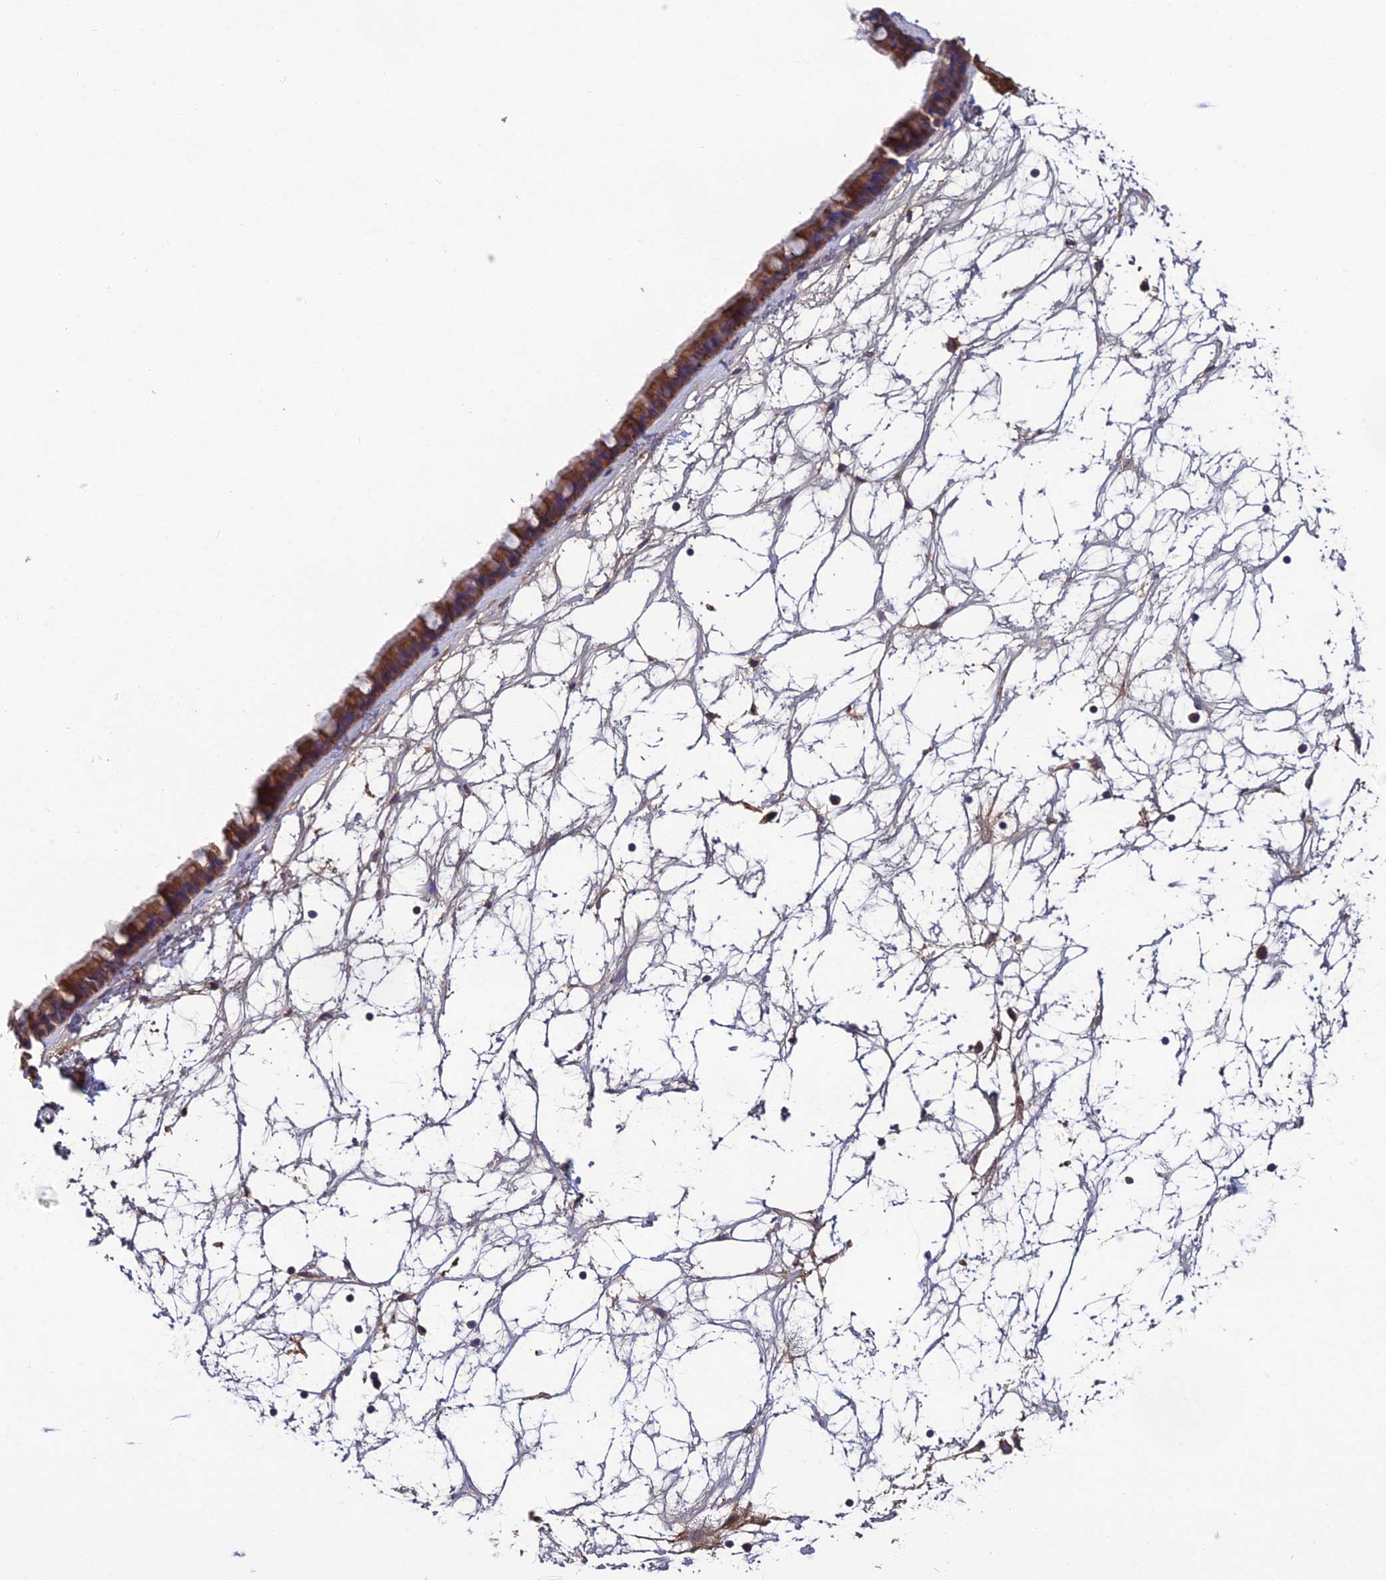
{"staining": {"intensity": "moderate", "quantity": ">75%", "location": "cytoplasmic/membranous"}, "tissue": "nasopharynx", "cell_type": "Respiratory epithelial cells", "image_type": "normal", "snomed": [{"axis": "morphology", "description": "Normal tissue, NOS"}, {"axis": "topography", "description": "Nasopharynx"}], "caption": "Immunohistochemical staining of normal human nasopharynx exhibits >75% levels of moderate cytoplasmic/membranous protein positivity in about >75% of respiratory epithelial cells. Immunohistochemistry stains the protein of interest in brown and the nuclei are stained blue.", "gene": "GALR2", "patient": {"sex": "male", "age": 64}}